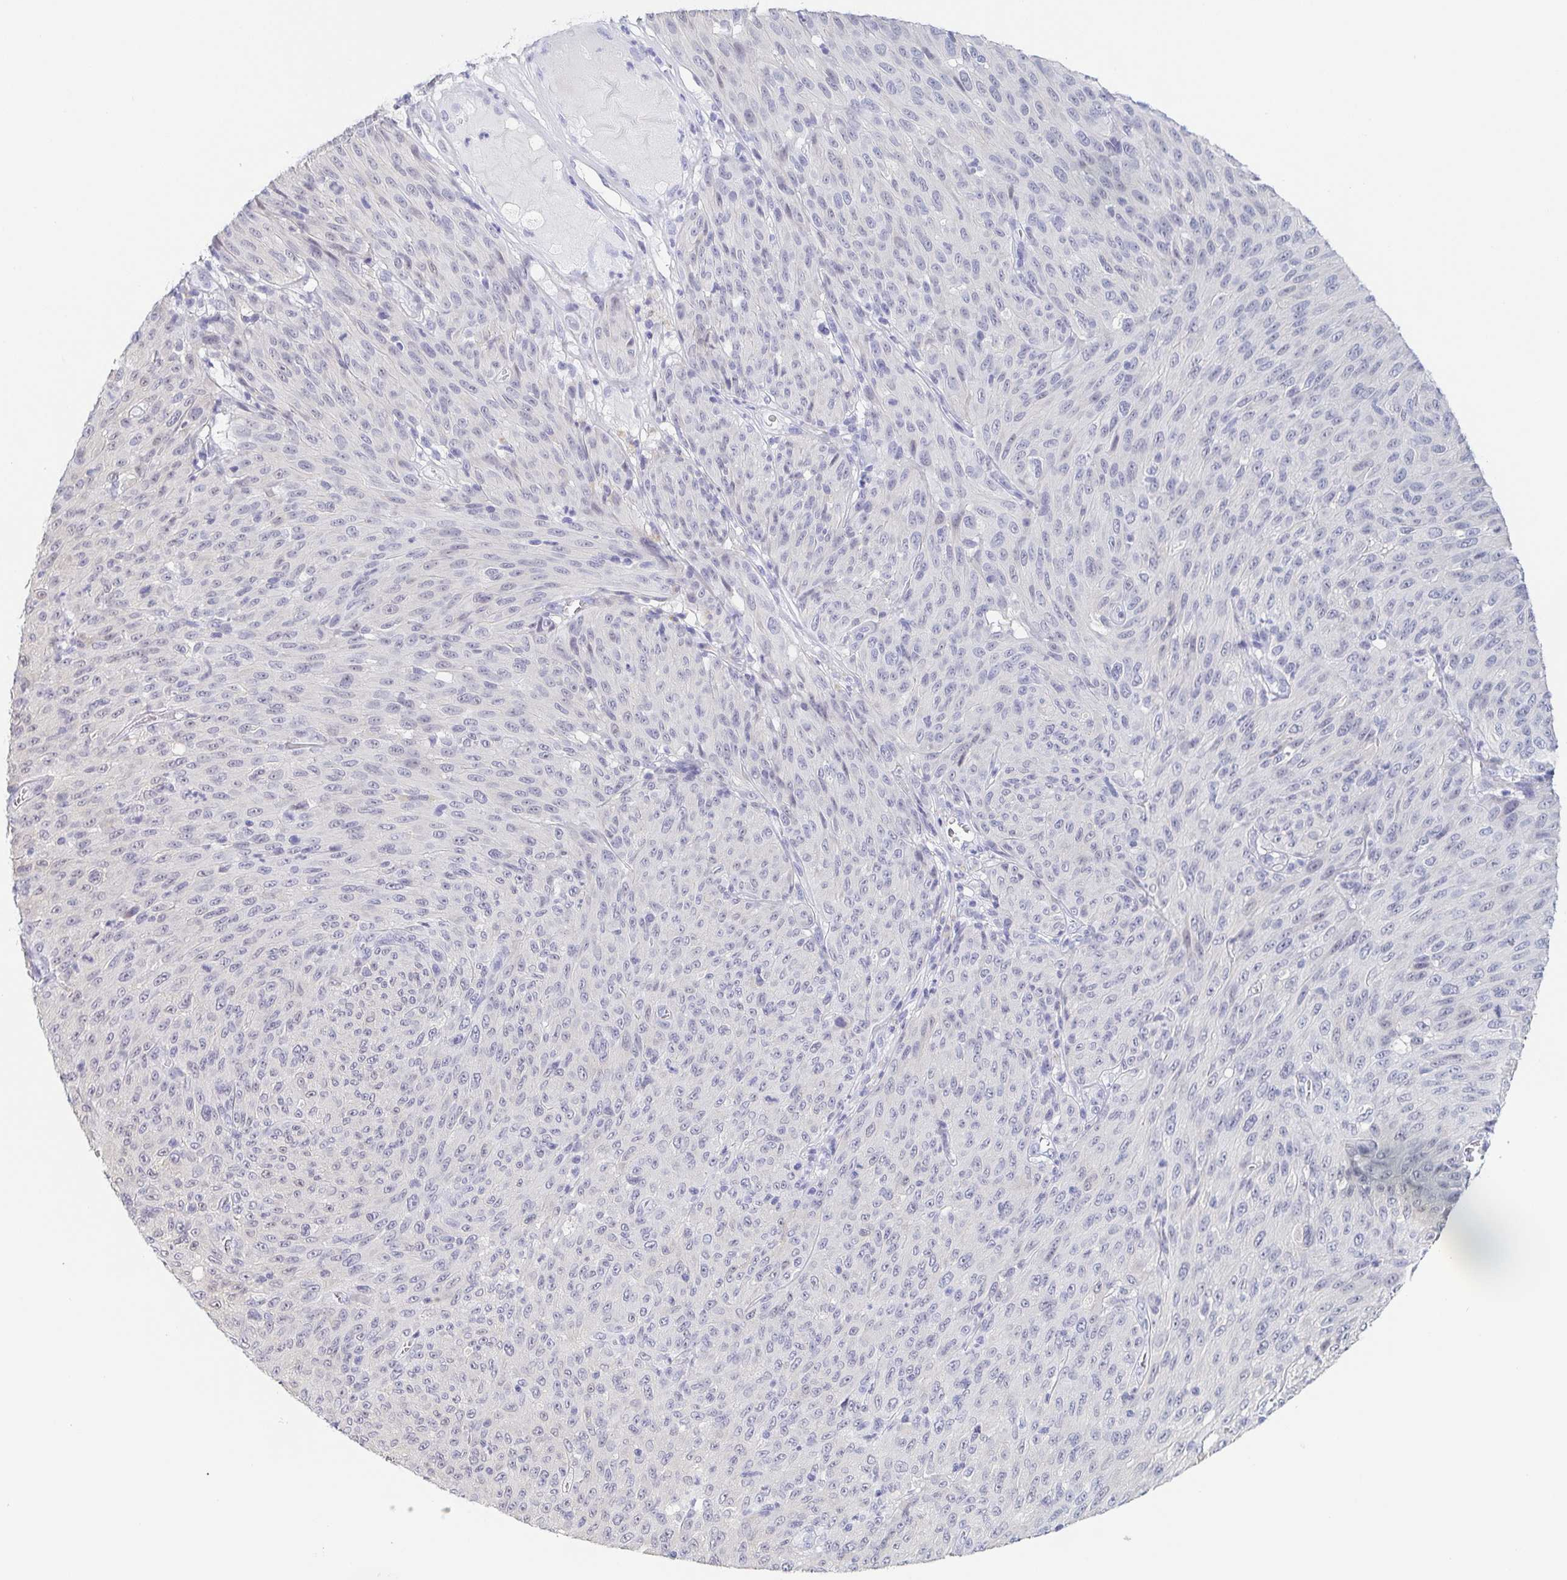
{"staining": {"intensity": "negative", "quantity": "none", "location": "none"}, "tissue": "melanoma", "cell_type": "Tumor cells", "image_type": "cancer", "snomed": [{"axis": "morphology", "description": "Malignant melanoma, NOS"}, {"axis": "topography", "description": "Skin"}], "caption": "Micrograph shows no significant protein staining in tumor cells of melanoma. (Stains: DAB (3,3'-diaminobenzidine) IHC with hematoxylin counter stain, Microscopy: brightfield microscopy at high magnification).", "gene": "REG4", "patient": {"sex": "male", "age": 85}}